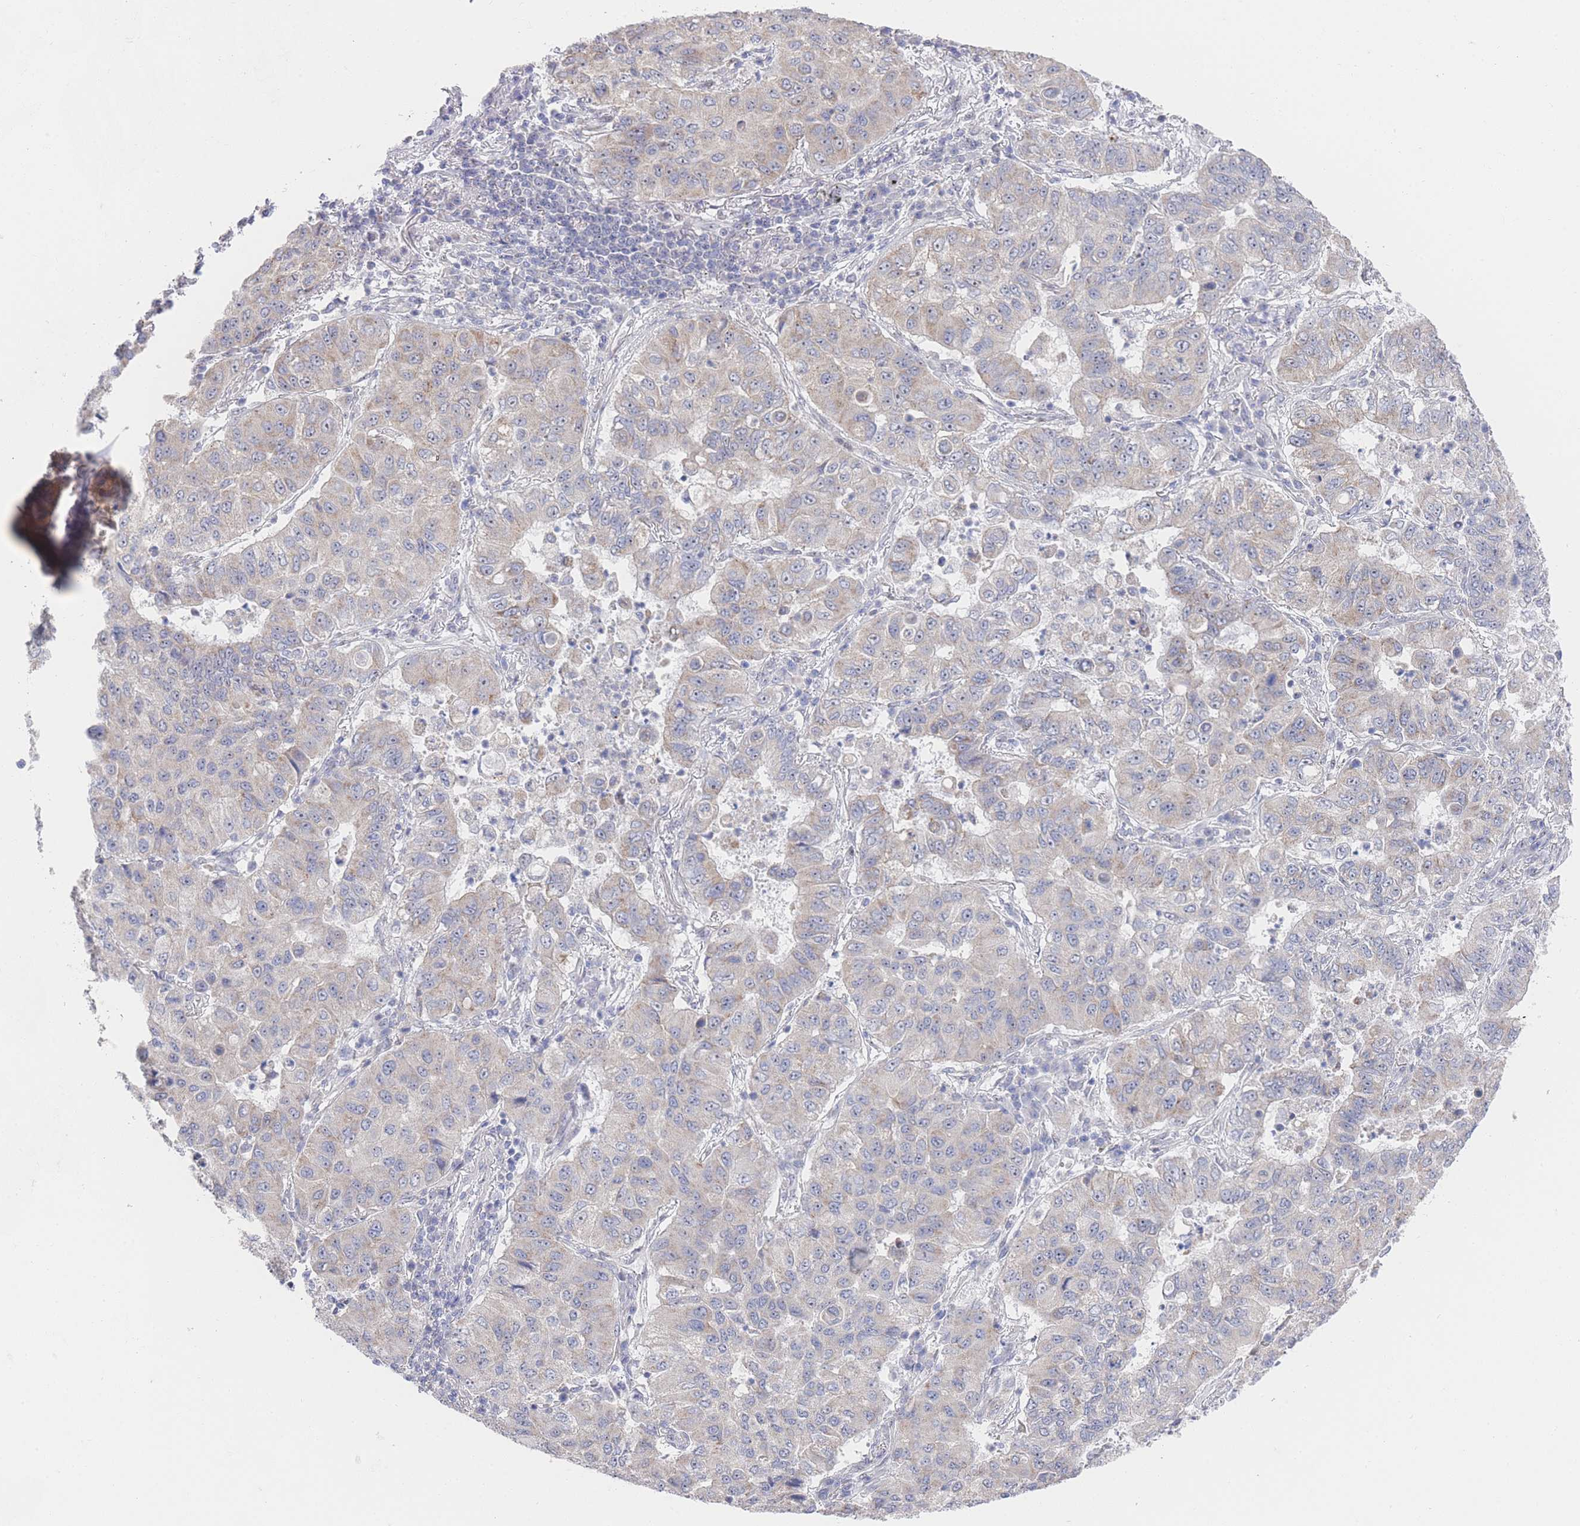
{"staining": {"intensity": "weak", "quantity": "<25%", "location": "cytoplasmic/membranous"}, "tissue": "lung cancer", "cell_type": "Tumor cells", "image_type": "cancer", "snomed": [{"axis": "morphology", "description": "Squamous cell carcinoma, NOS"}, {"axis": "topography", "description": "Lung"}], "caption": "This is an IHC image of human lung cancer (squamous cell carcinoma). There is no expression in tumor cells.", "gene": "ZNF142", "patient": {"sex": "male", "age": 74}}